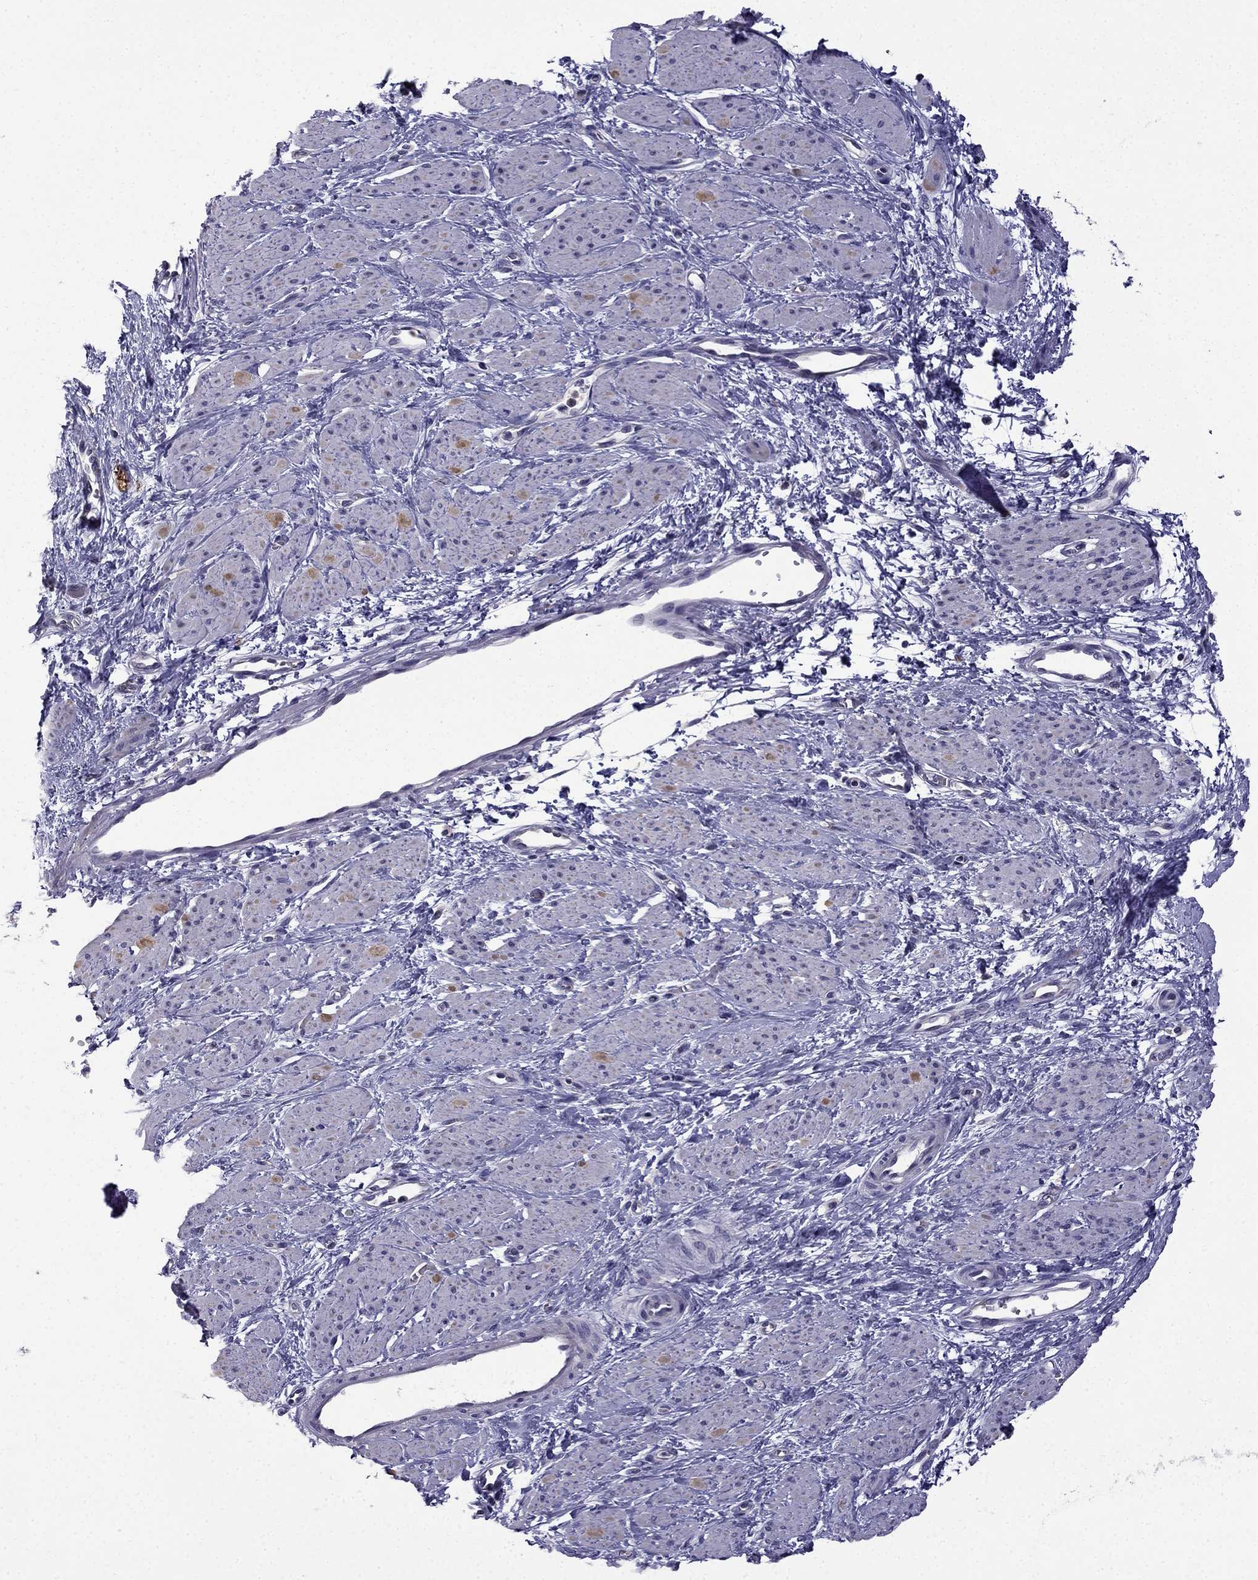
{"staining": {"intensity": "negative", "quantity": "none", "location": "none"}, "tissue": "smooth muscle", "cell_type": "Smooth muscle cells", "image_type": "normal", "snomed": [{"axis": "morphology", "description": "Normal tissue, NOS"}, {"axis": "topography", "description": "Smooth muscle"}, {"axis": "topography", "description": "Uterus"}], "caption": "An immunohistochemistry photomicrograph of unremarkable smooth muscle is shown. There is no staining in smooth muscle cells of smooth muscle. (DAB (3,3'-diaminobenzidine) immunohistochemistry visualized using brightfield microscopy, high magnification).", "gene": "SLC6A2", "patient": {"sex": "female", "age": 39}}